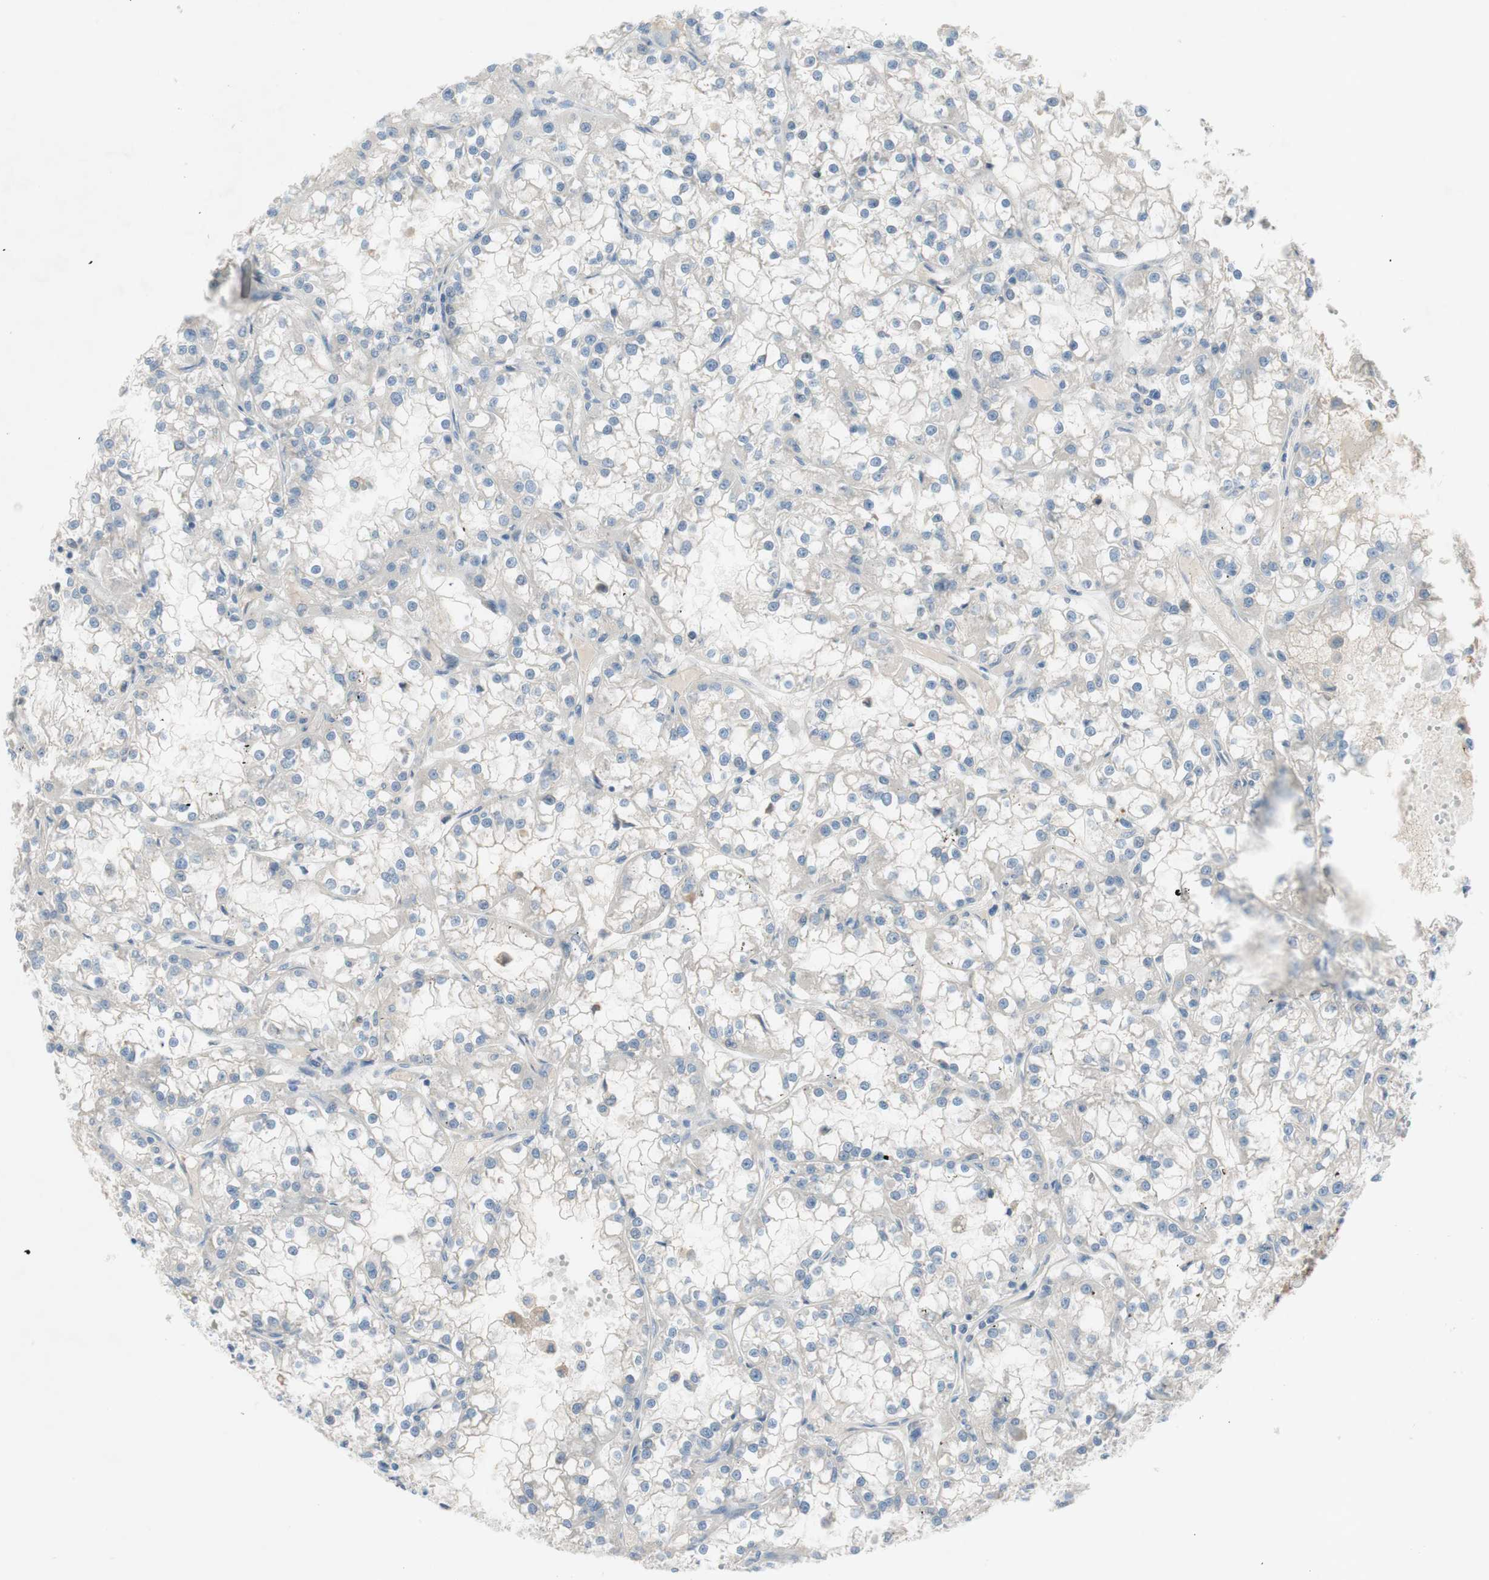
{"staining": {"intensity": "negative", "quantity": "none", "location": "none"}, "tissue": "renal cancer", "cell_type": "Tumor cells", "image_type": "cancer", "snomed": [{"axis": "morphology", "description": "Adenocarcinoma, NOS"}, {"axis": "topography", "description": "Kidney"}], "caption": "Immunohistochemistry photomicrograph of human renal cancer (adenocarcinoma) stained for a protein (brown), which displays no staining in tumor cells. (Immunohistochemistry, brightfield microscopy, high magnification).", "gene": "FDFT1", "patient": {"sex": "female", "age": 52}}